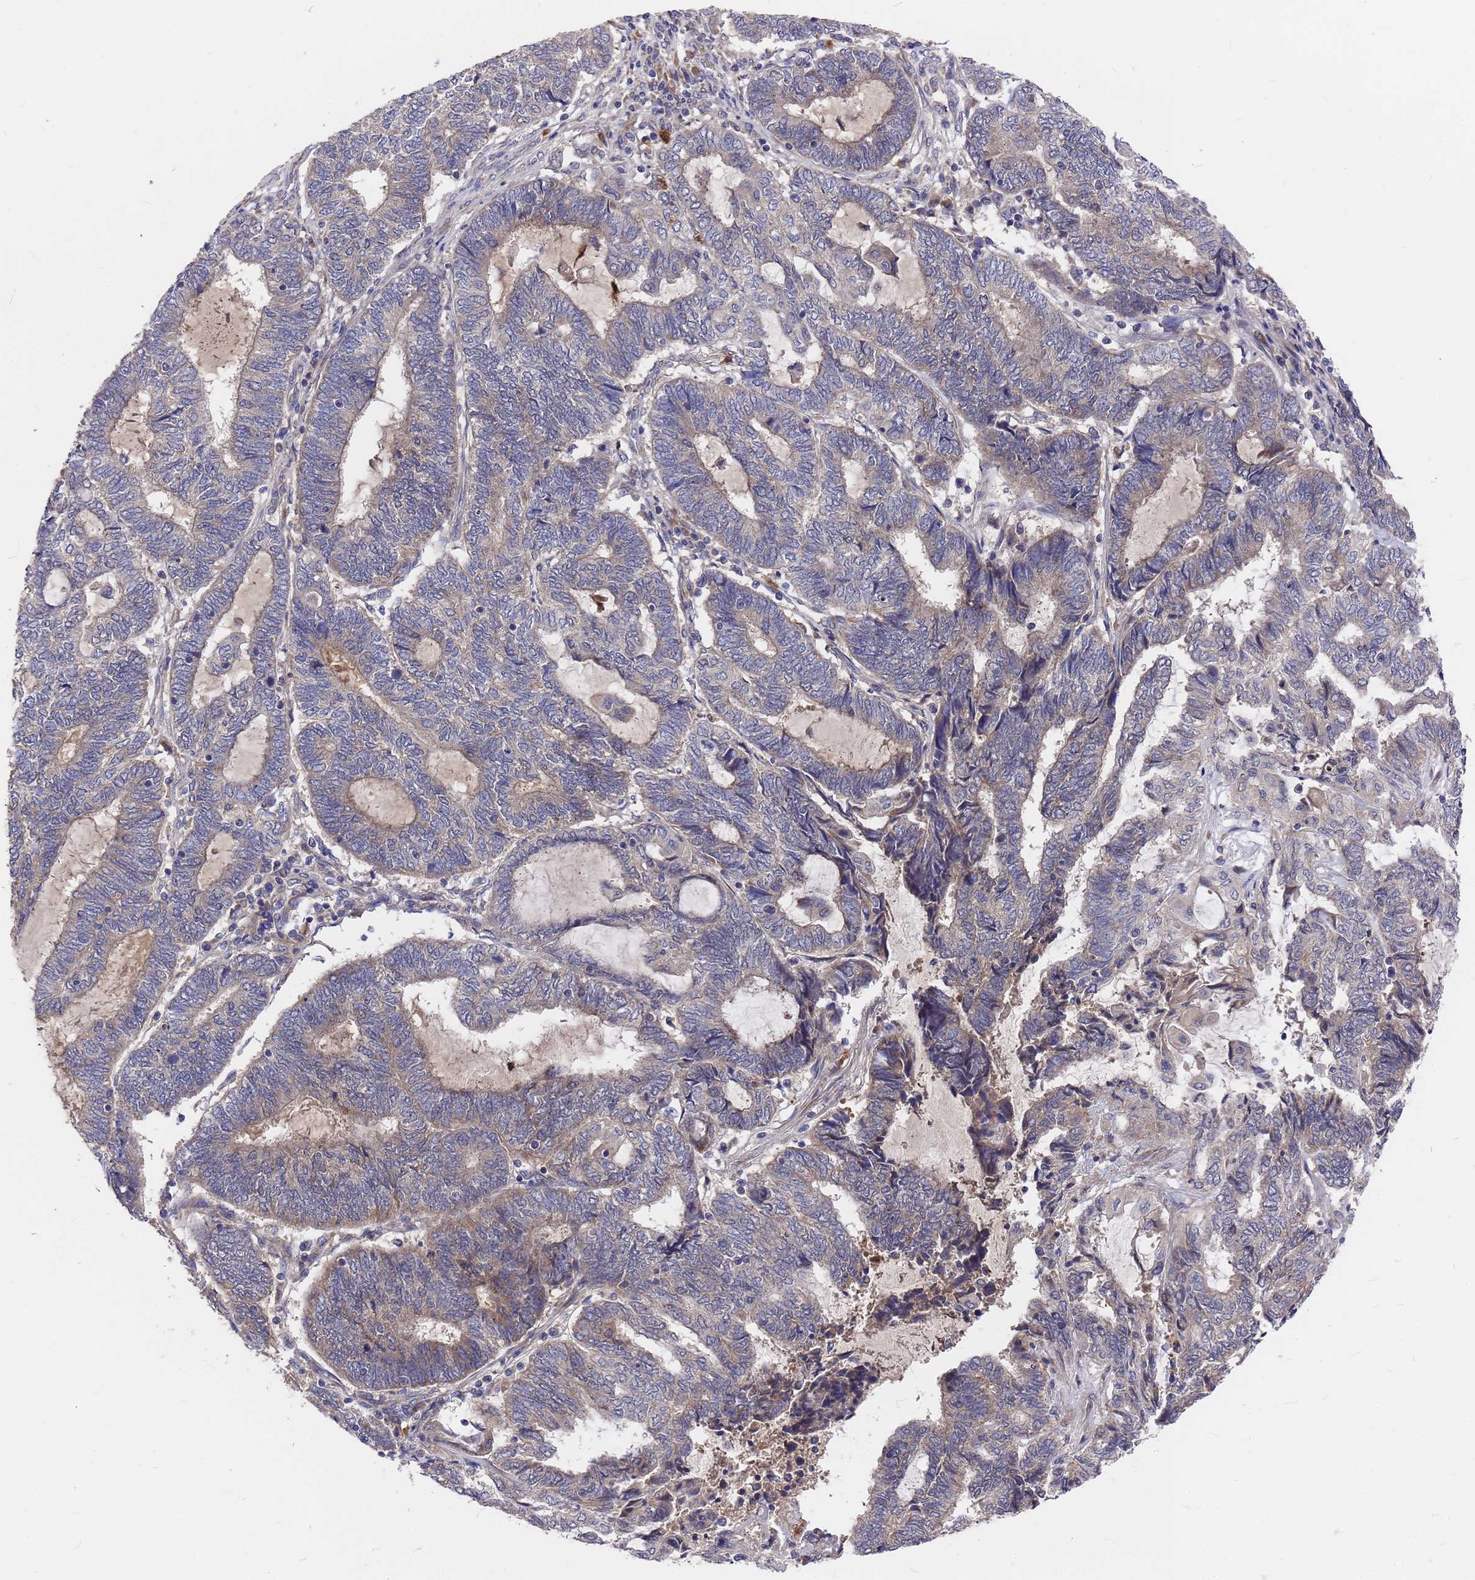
{"staining": {"intensity": "weak", "quantity": "<25%", "location": "cytoplasmic/membranous"}, "tissue": "endometrial cancer", "cell_type": "Tumor cells", "image_type": "cancer", "snomed": [{"axis": "morphology", "description": "Adenocarcinoma, NOS"}, {"axis": "topography", "description": "Uterus"}, {"axis": "topography", "description": "Endometrium"}], "caption": "IHC image of endometrial adenocarcinoma stained for a protein (brown), which displays no expression in tumor cells.", "gene": "ZNF717", "patient": {"sex": "female", "age": 70}}